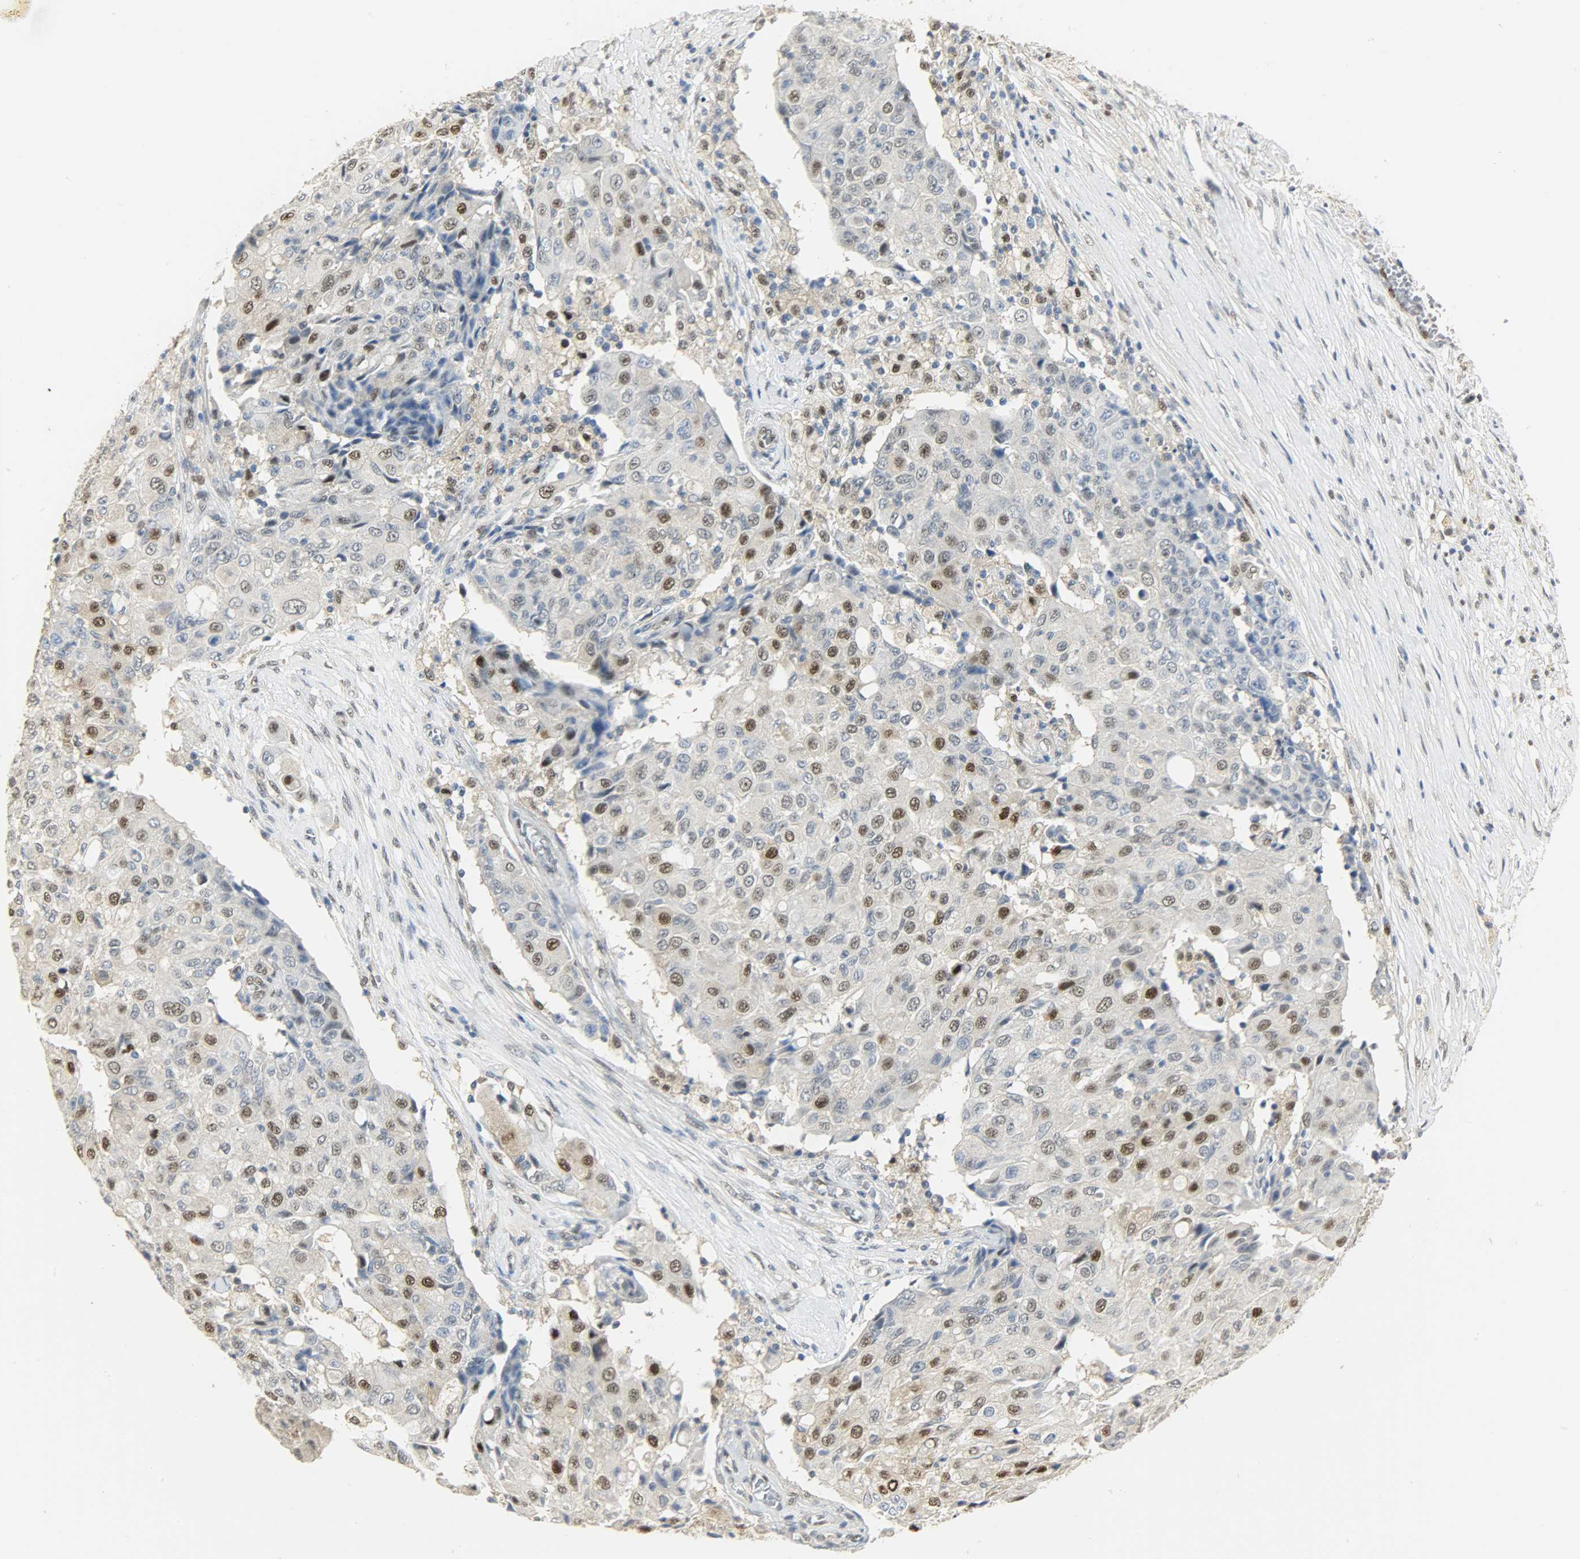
{"staining": {"intensity": "moderate", "quantity": "<25%", "location": "nuclear"}, "tissue": "ovarian cancer", "cell_type": "Tumor cells", "image_type": "cancer", "snomed": [{"axis": "morphology", "description": "Carcinoma, endometroid"}, {"axis": "topography", "description": "Ovary"}], "caption": "Immunohistochemical staining of ovarian cancer demonstrates low levels of moderate nuclear protein staining in approximately <25% of tumor cells.", "gene": "NPEPL1", "patient": {"sex": "female", "age": 42}}